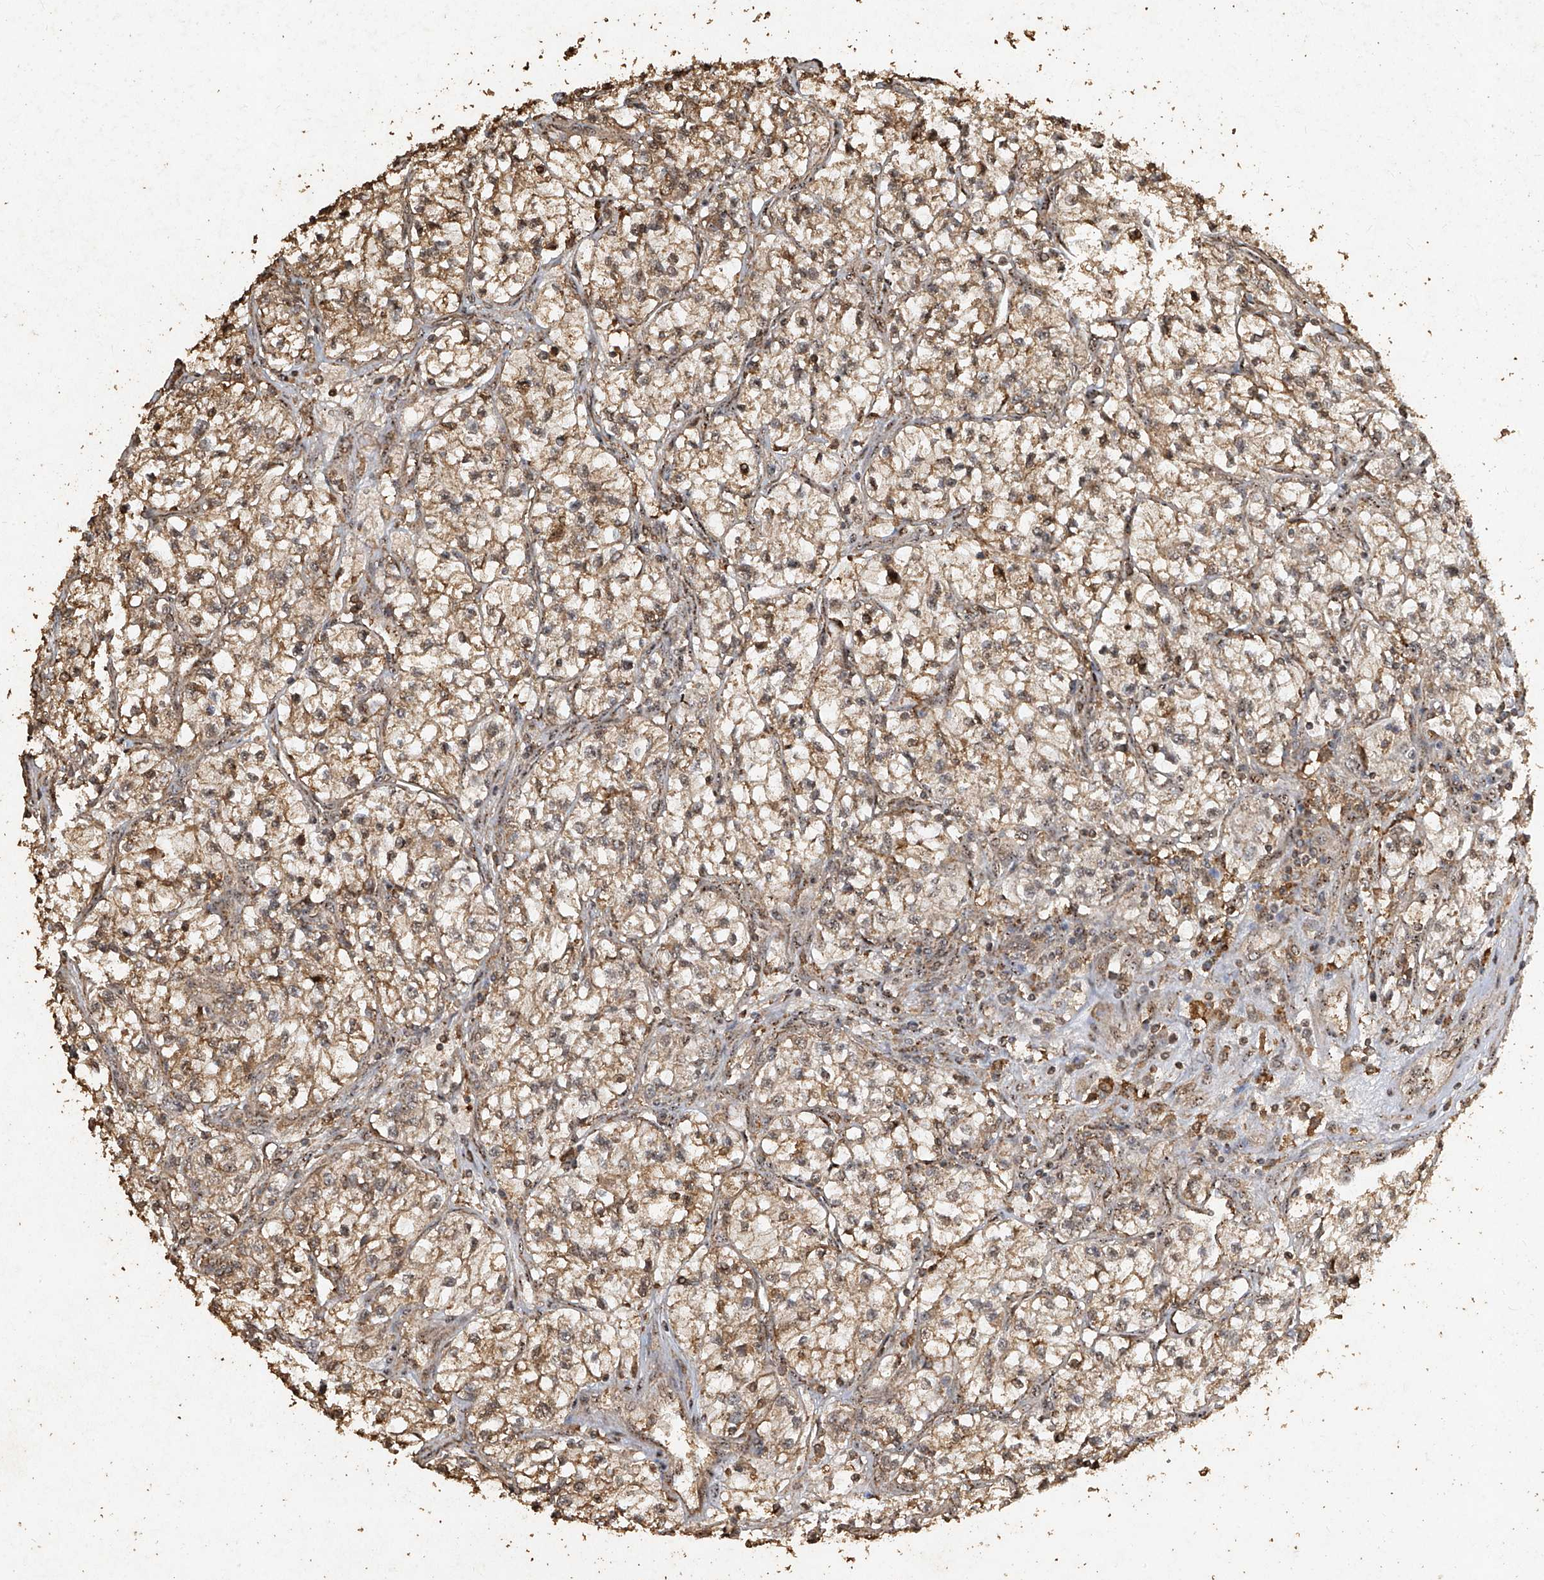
{"staining": {"intensity": "moderate", "quantity": ">75%", "location": "cytoplasmic/membranous"}, "tissue": "renal cancer", "cell_type": "Tumor cells", "image_type": "cancer", "snomed": [{"axis": "morphology", "description": "Adenocarcinoma, NOS"}, {"axis": "topography", "description": "Kidney"}], "caption": "Protein analysis of renal cancer (adenocarcinoma) tissue shows moderate cytoplasmic/membranous staining in approximately >75% of tumor cells.", "gene": "ERBB3", "patient": {"sex": "female", "age": 57}}